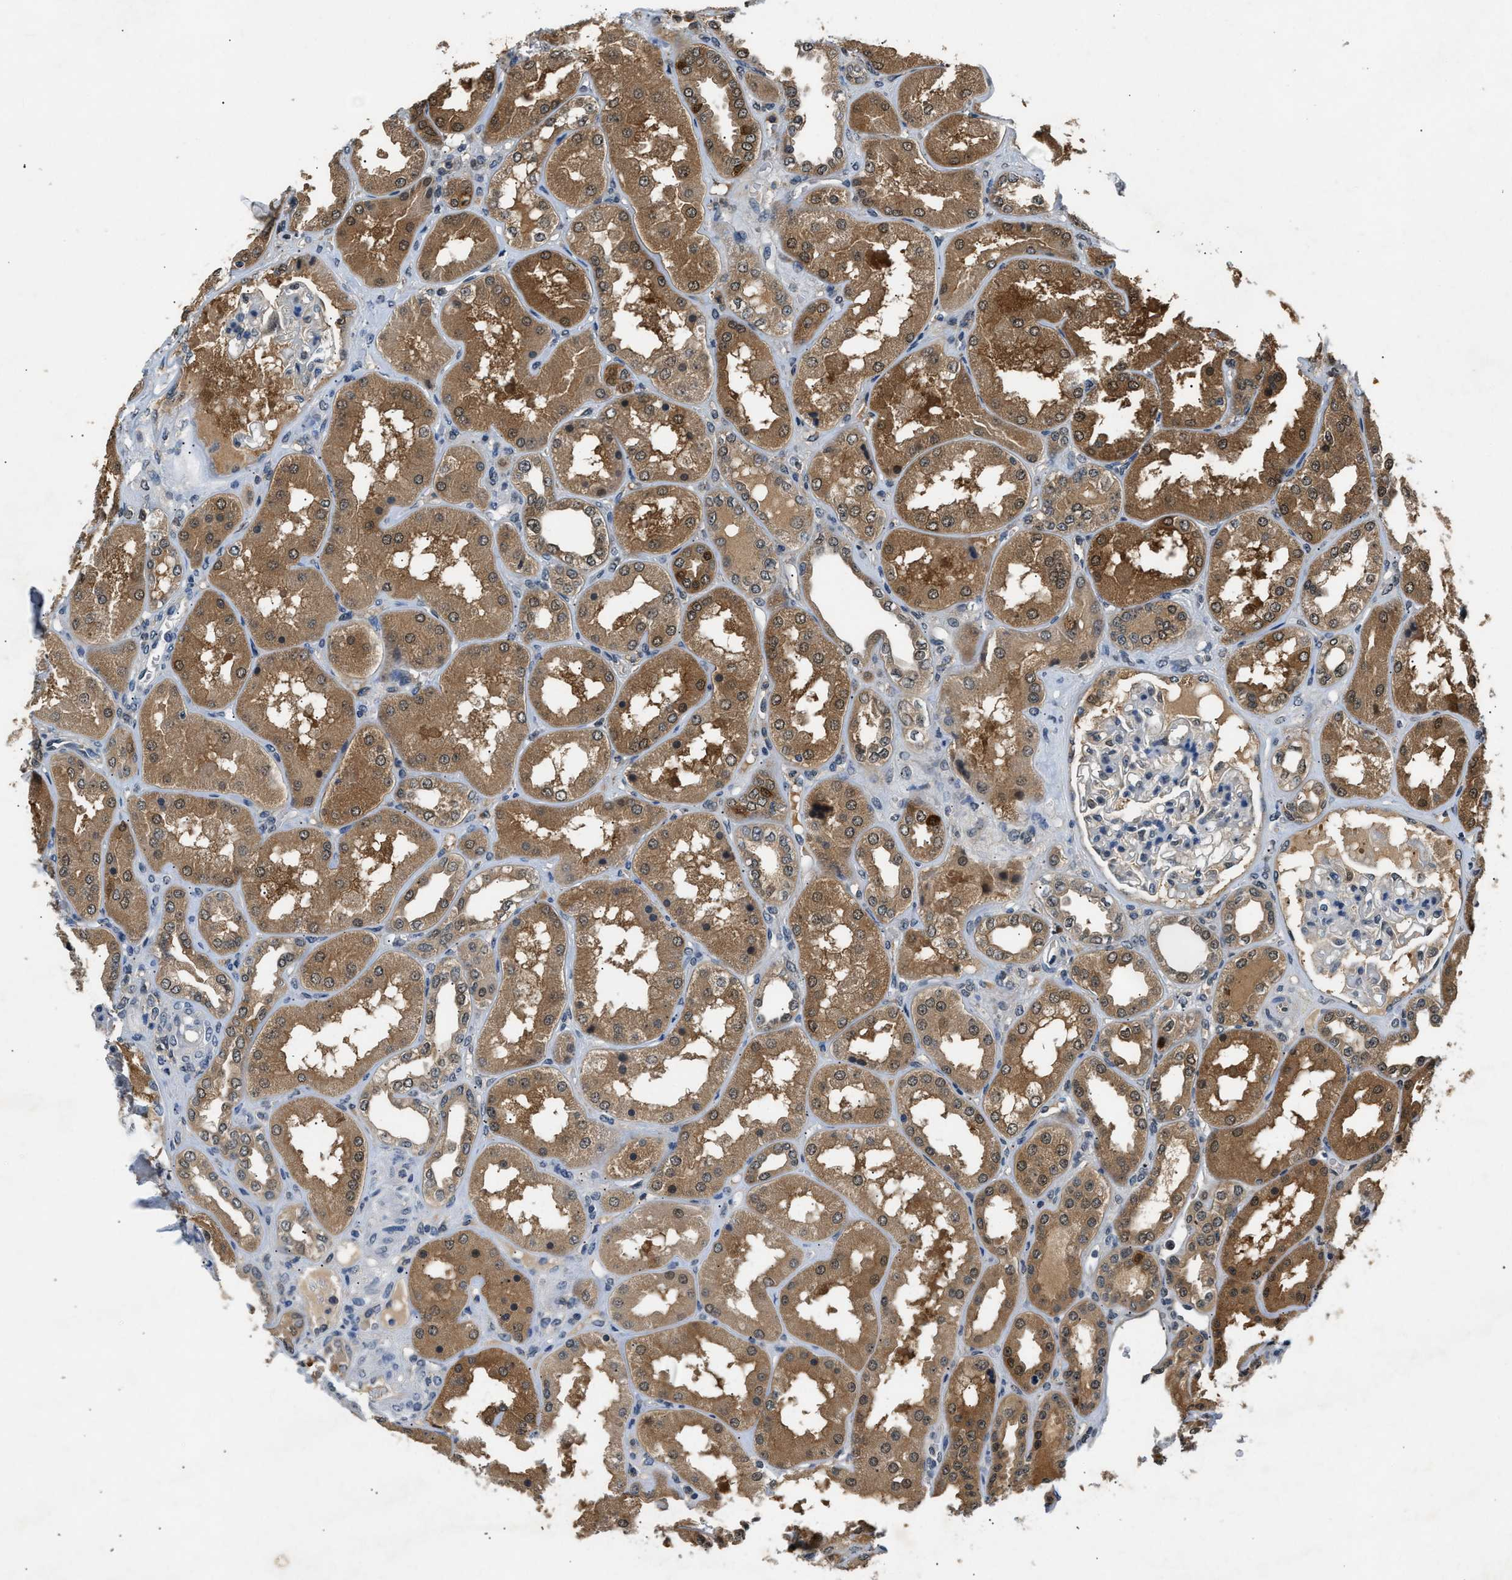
{"staining": {"intensity": "weak", "quantity": "<25%", "location": "cytoplasmic/membranous"}, "tissue": "kidney", "cell_type": "Cells in glomeruli", "image_type": "normal", "snomed": [{"axis": "morphology", "description": "Normal tissue, NOS"}, {"axis": "topography", "description": "Kidney"}], "caption": "DAB (3,3'-diaminobenzidine) immunohistochemical staining of normal human kidney shows no significant expression in cells in glomeruli.", "gene": "TP53I3", "patient": {"sex": "female", "age": 56}}